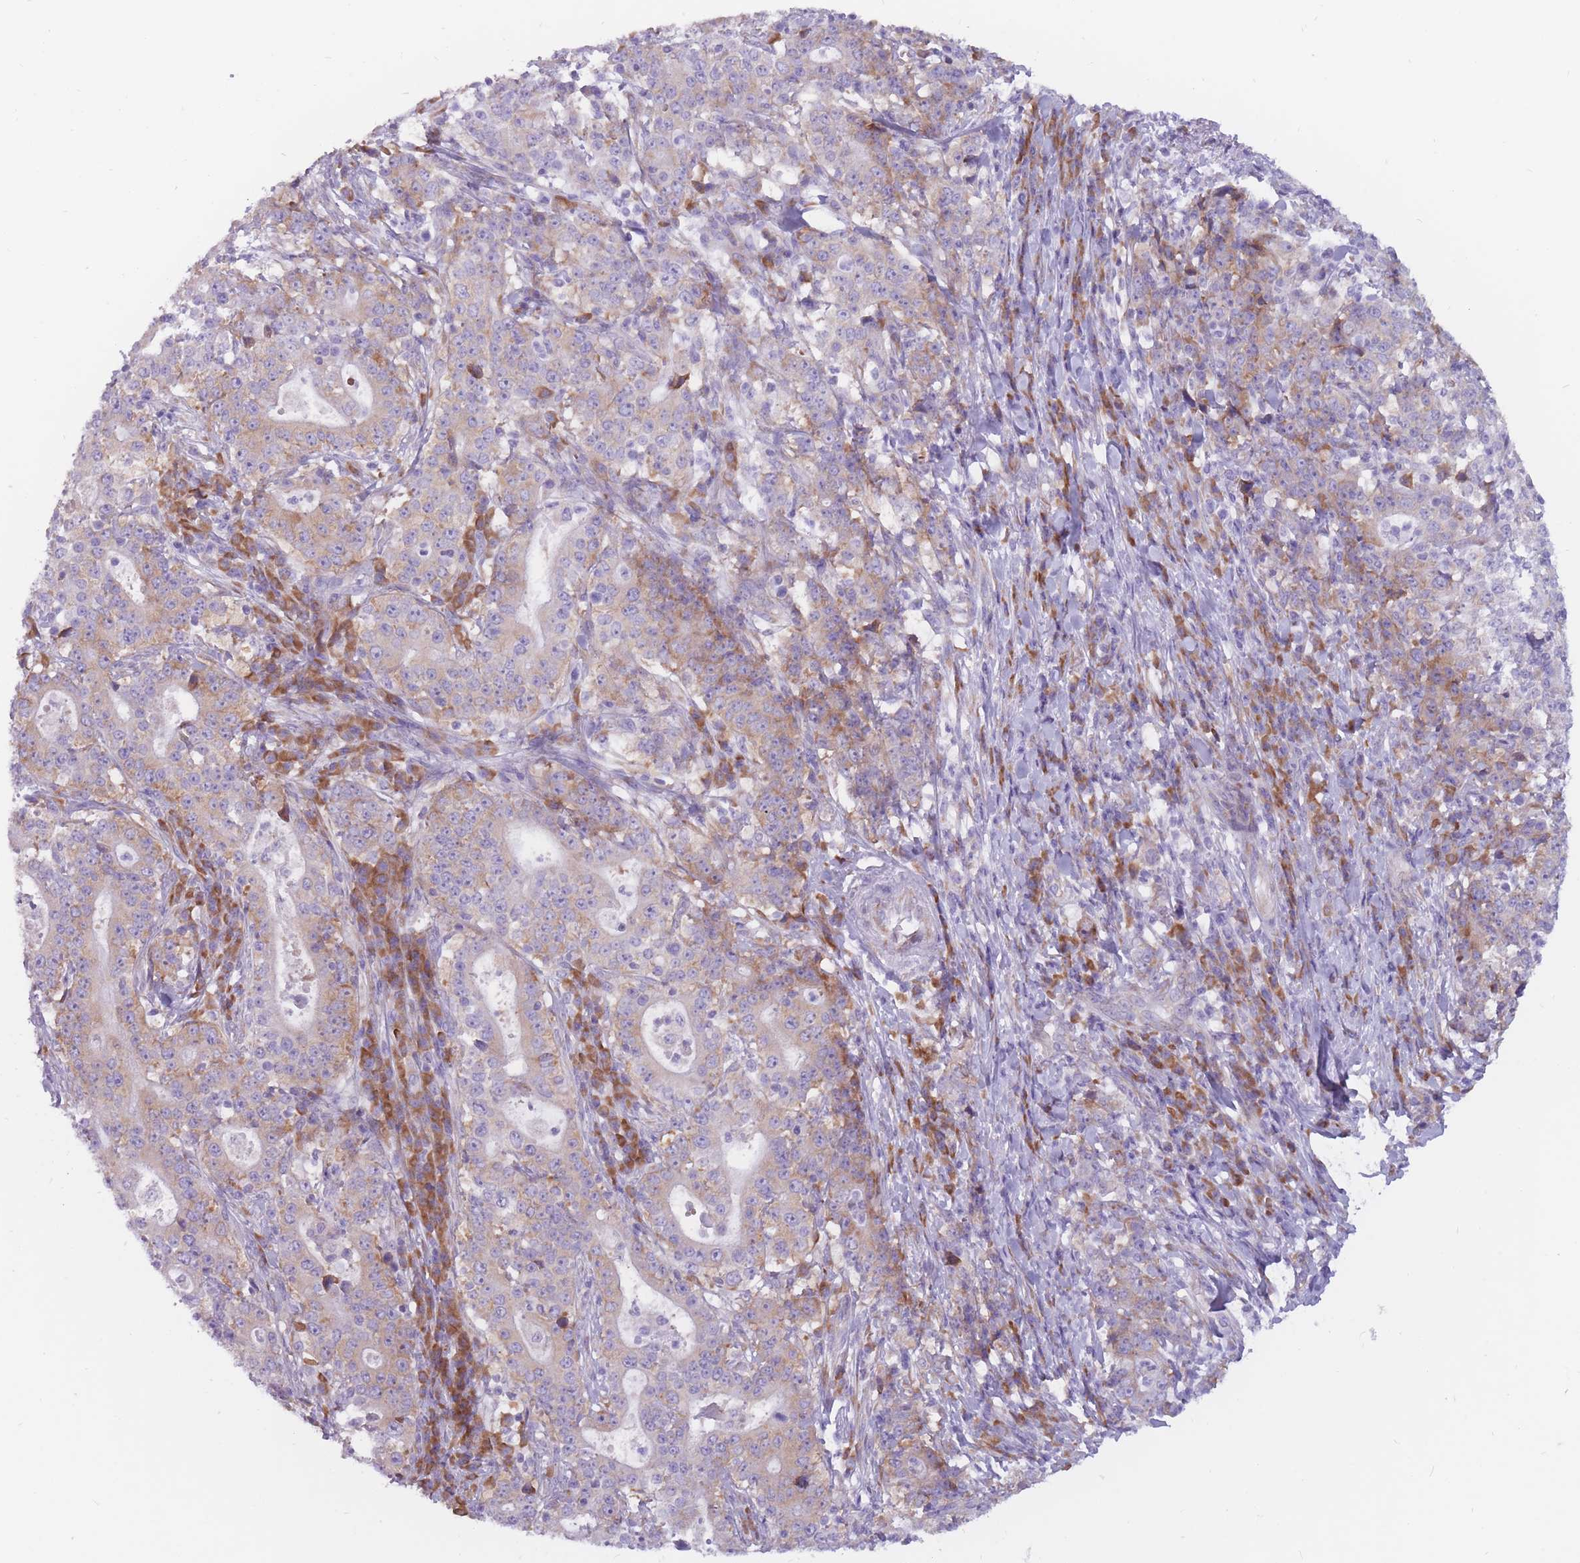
{"staining": {"intensity": "weak", "quantity": "25%-75%", "location": "cytoplasmic/membranous"}, "tissue": "stomach cancer", "cell_type": "Tumor cells", "image_type": "cancer", "snomed": [{"axis": "morphology", "description": "Normal tissue, NOS"}, {"axis": "morphology", "description": "Adenocarcinoma, NOS"}, {"axis": "topography", "description": "Stomach, upper"}, {"axis": "topography", "description": "Stomach"}], "caption": "The histopathology image displays staining of adenocarcinoma (stomach), revealing weak cytoplasmic/membranous protein expression (brown color) within tumor cells. (DAB (3,3'-diaminobenzidine) IHC, brown staining for protein, blue staining for nuclei).", "gene": "RPL18", "patient": {"sex": "male", "age": 59}}